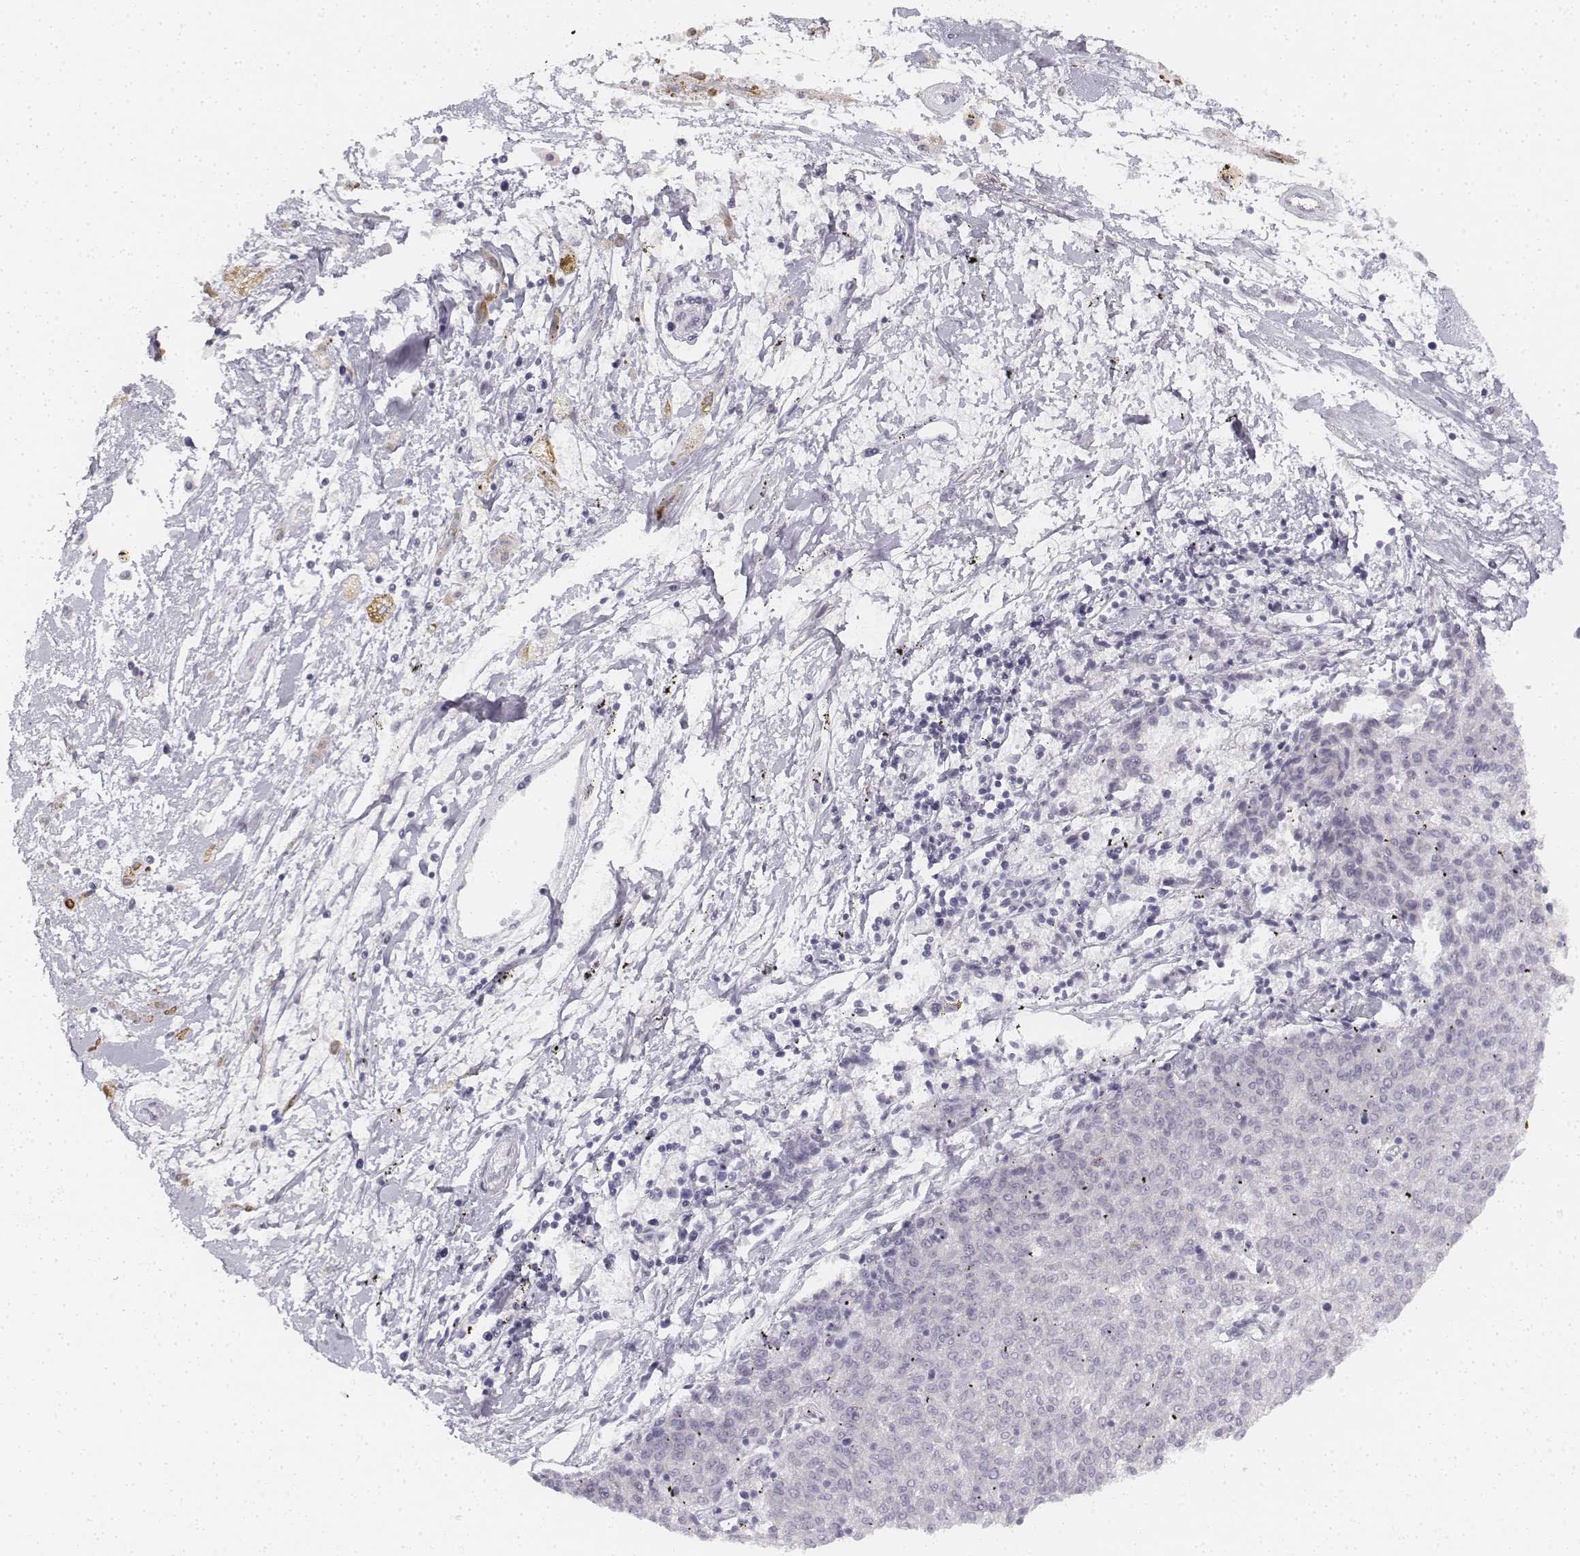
{"staining": {"intensity": "negative", "quantity": "none", "location": "none"}, "tissue": "melanoma", "cell_type": "Tumor cells", "image_type": "cancer", "snomed": [{"axis": "morphology", "description": "Malignant melanoma, NOS"}, {"axis": "topography", "description": "Skin"}], "caption": "Tumor cells show no significant expression in melanoma. Nuclei are stained in blue.", "gene": "KRTAP2-1", "patient": {"sex": "female", "age": 72}}